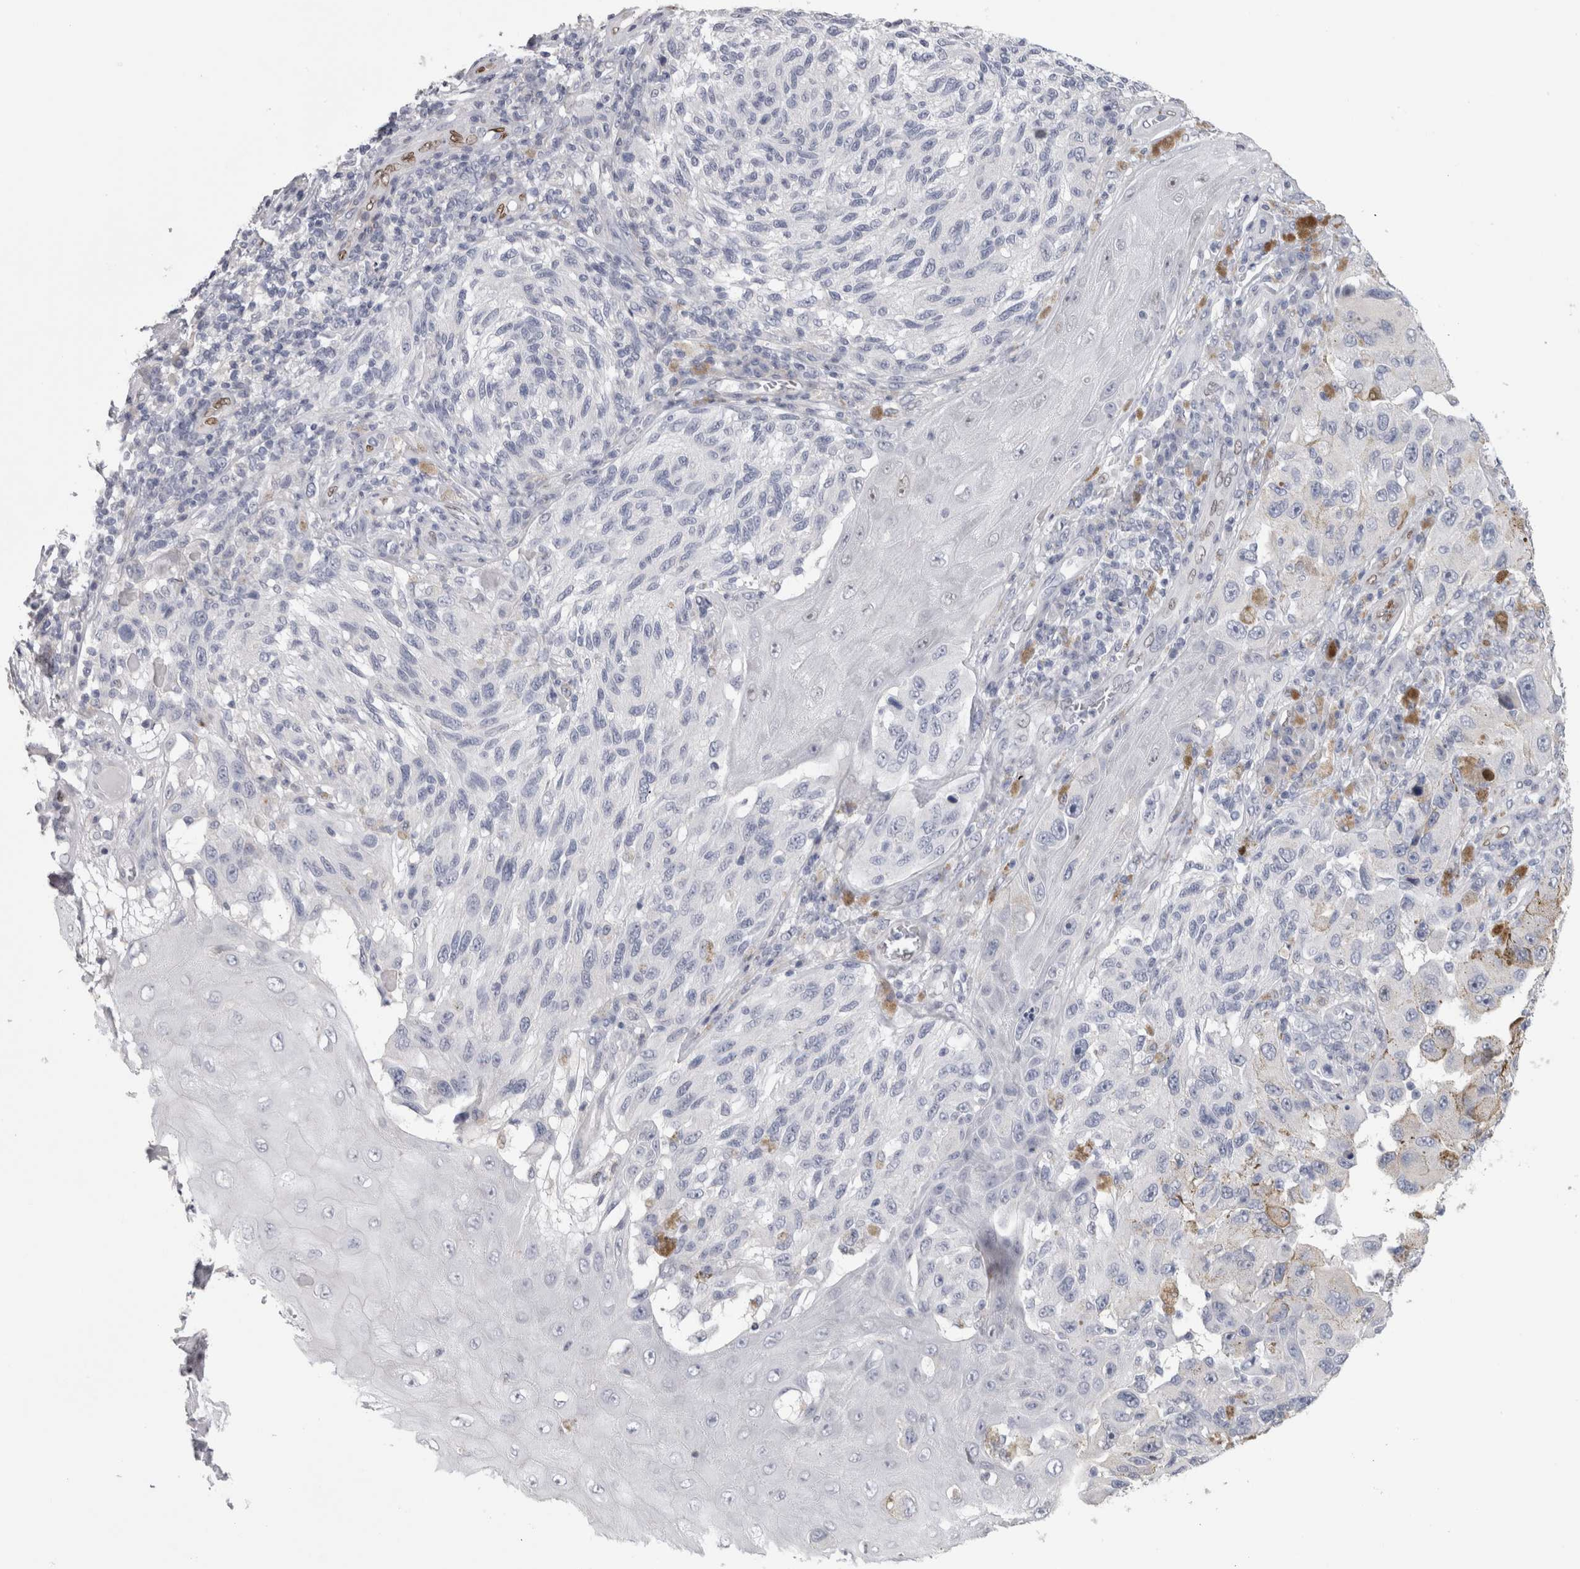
{"staining": {"intensity": "negative", "quantity": "none", "location": "none"}, "tissue": "melanoma", "cell_type": "Tumor cells", "image_type": "cancer", "snomed": [{"axis": "morphology", "description": "Malignant melanoma, NOS"}, {"axis": "topography", "description": "Skin"}], "caption": "Immunohistochemistry photomicrograph of melanoma stained for a protein (brown), which demonstrates no expression in tumor cells.", "gene": "IL33", "patient": {"sex": "female", "age": 73}}